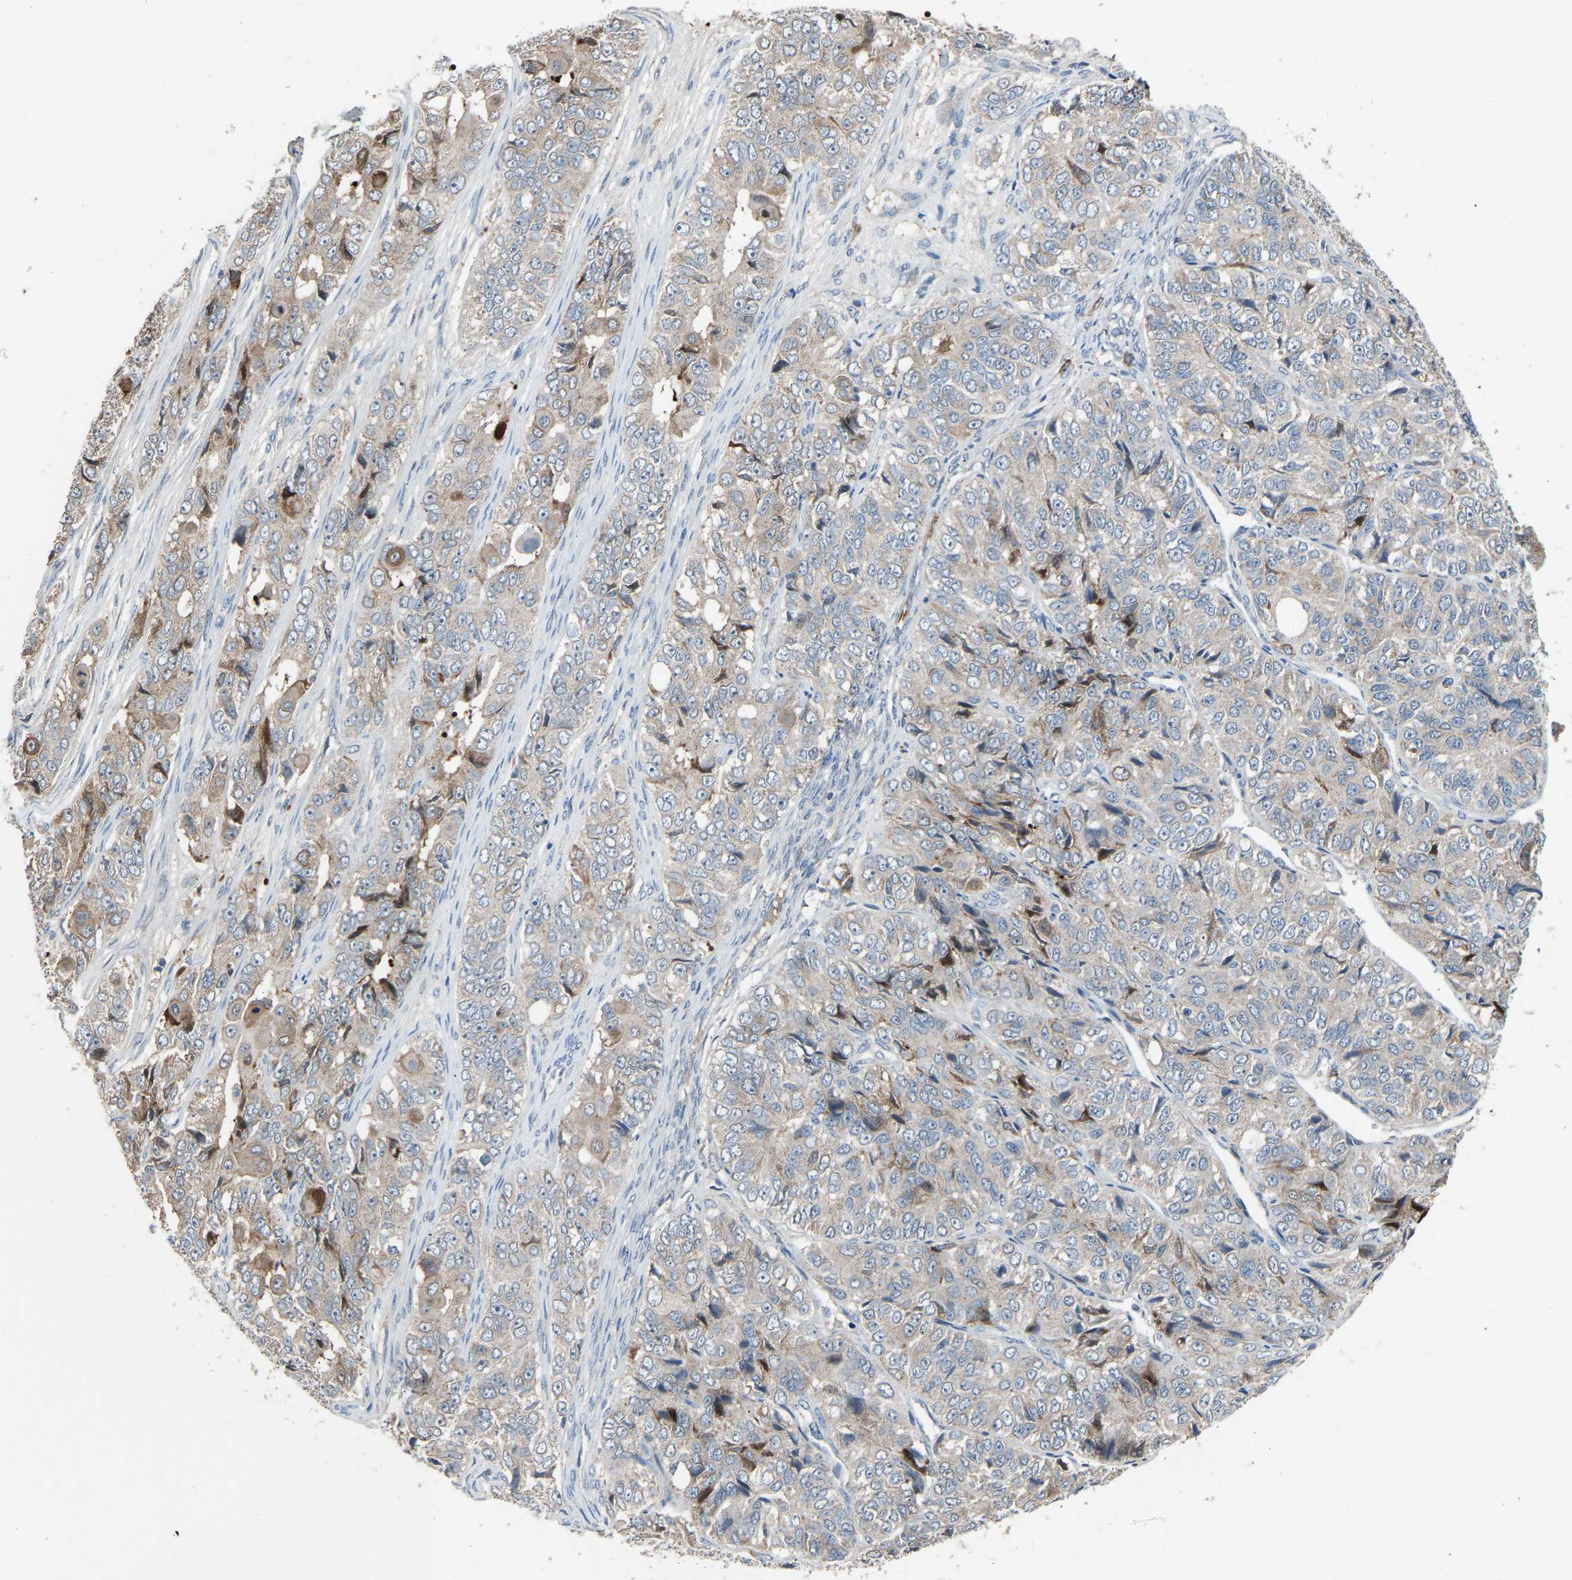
{"staining": {"intensity": "weak", "quantity": "25%-75%", "location": "cytoplasmic/membranous"}, "tissue": "ovarian cancer", "cell_type": "Tumor cells", "image_type": "cancer", "snomed": [{"axis": "morphology", "description": "Carcinoma, endometroid"}, {"axis": "topography", "description": "Ovary"}], "caption": "Immunohistochemistry staining of ovarian cancer, which demonstrates low levels of weak cytoplasmic/membranous positivity in approximately 25%-75% of tumor cells indicating weak cytoplasmic/membranous protein staining. The staining was performed using DAB (3,3'-diaminobenzidine) (brown) for protein detection and nuclei were counterstained in hematoxylin (blue).", "gene": "TGFBR3", "patient": {"sex": "female", "age": 51}}